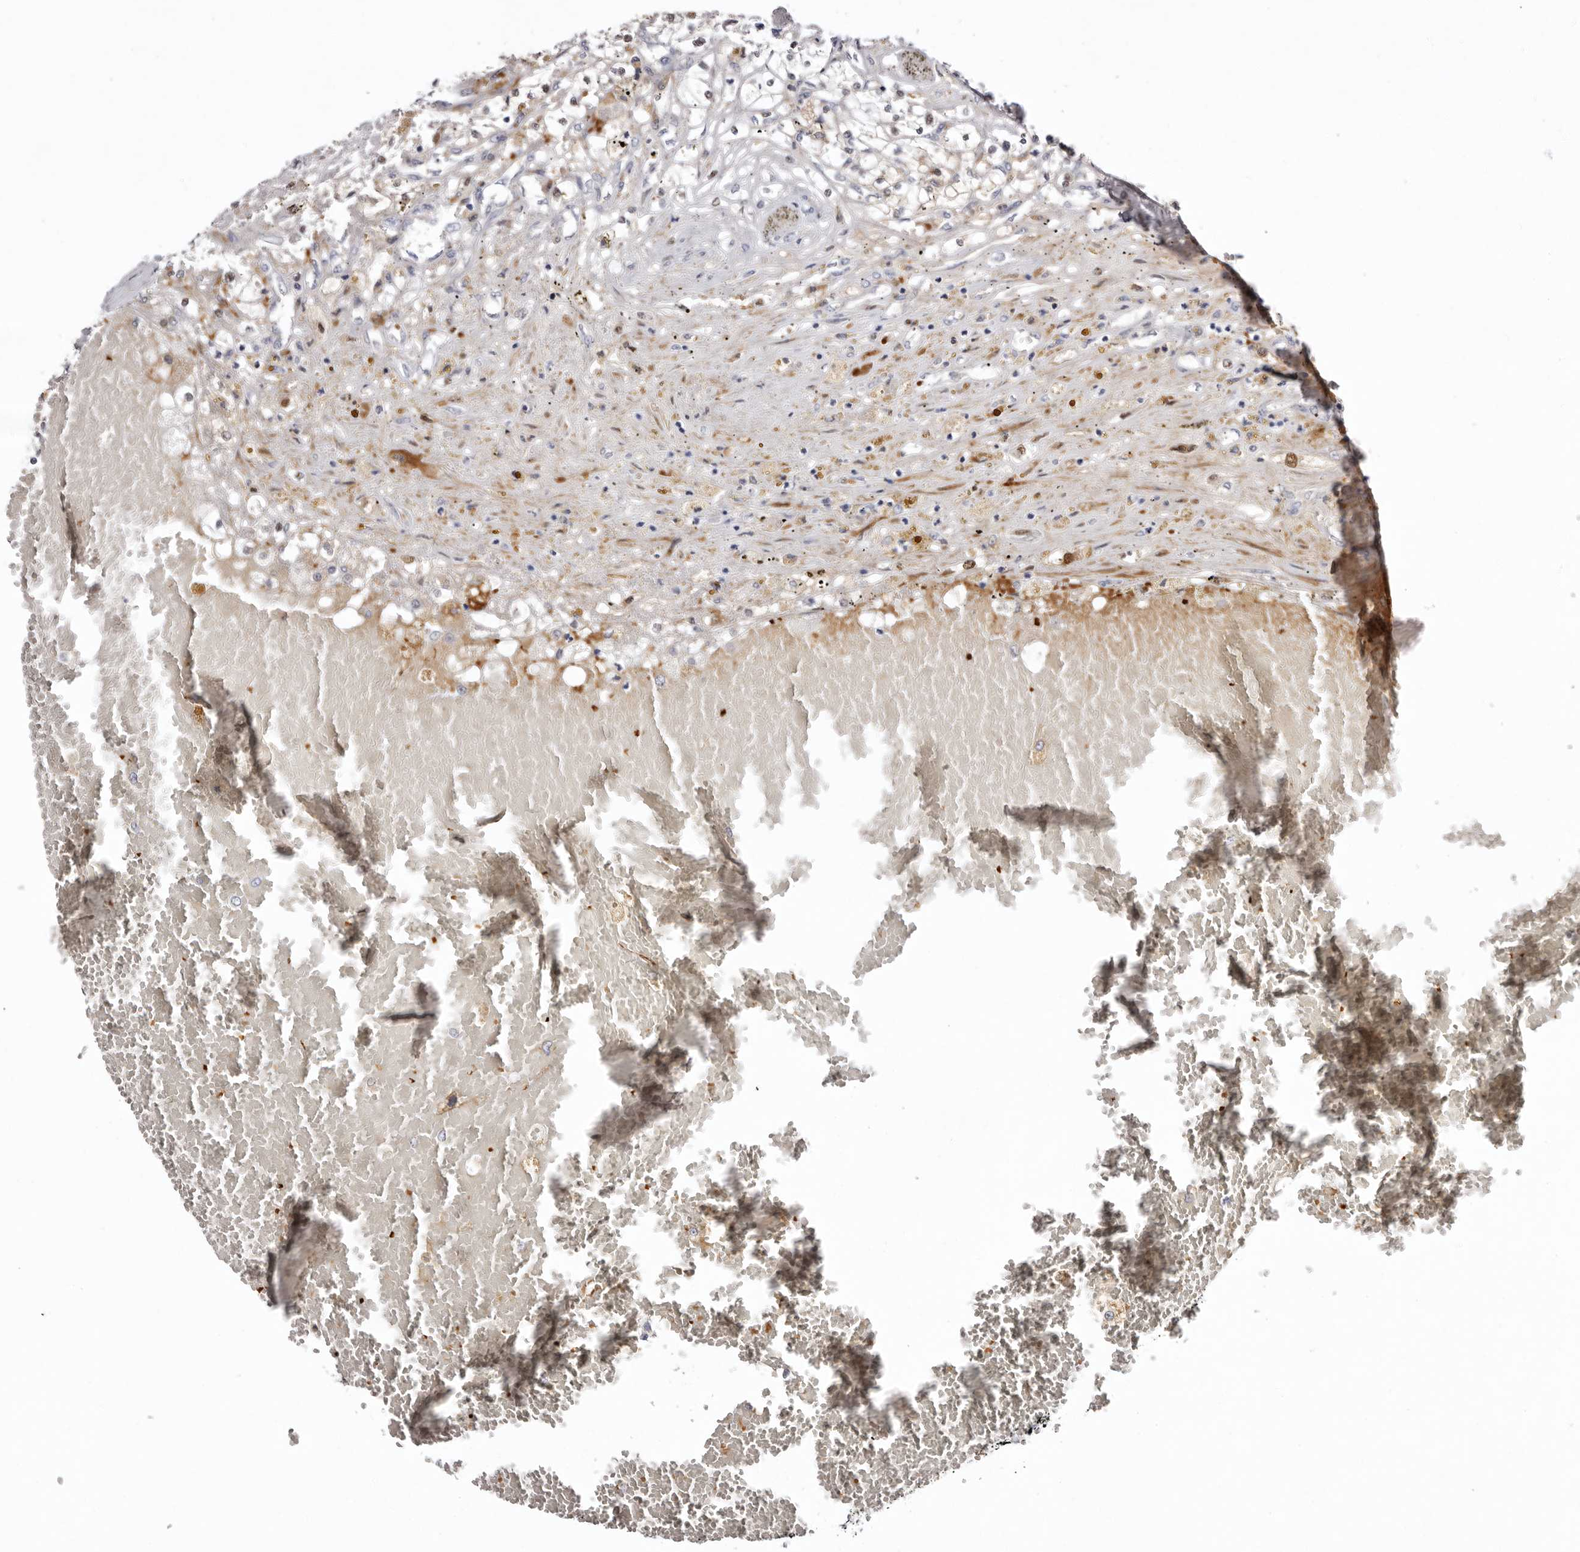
{"staining": {"intensity": "weak", "quantity": "<25%", "location": "cytoplasmic/membranous"}, "tissue": "renal cancer", "cell_type": "Tumor cells", "image_type": "cancer", "snomed": [{"axis": "morphology", "description": "Normal tissue, NOS"}, {"axis": "morphology", "description": "Adenocarcinoma, NOS"}, {"axis": "topography", "description": "Kidney"}], "caption": "High power microscopy image of an immunohistochemistry (IHC) image of renal adenocarcinoma, revealing no significant staining in tumor cells.", "gene": "LMLN", "patient": {"sex": "male", "age": 68}}